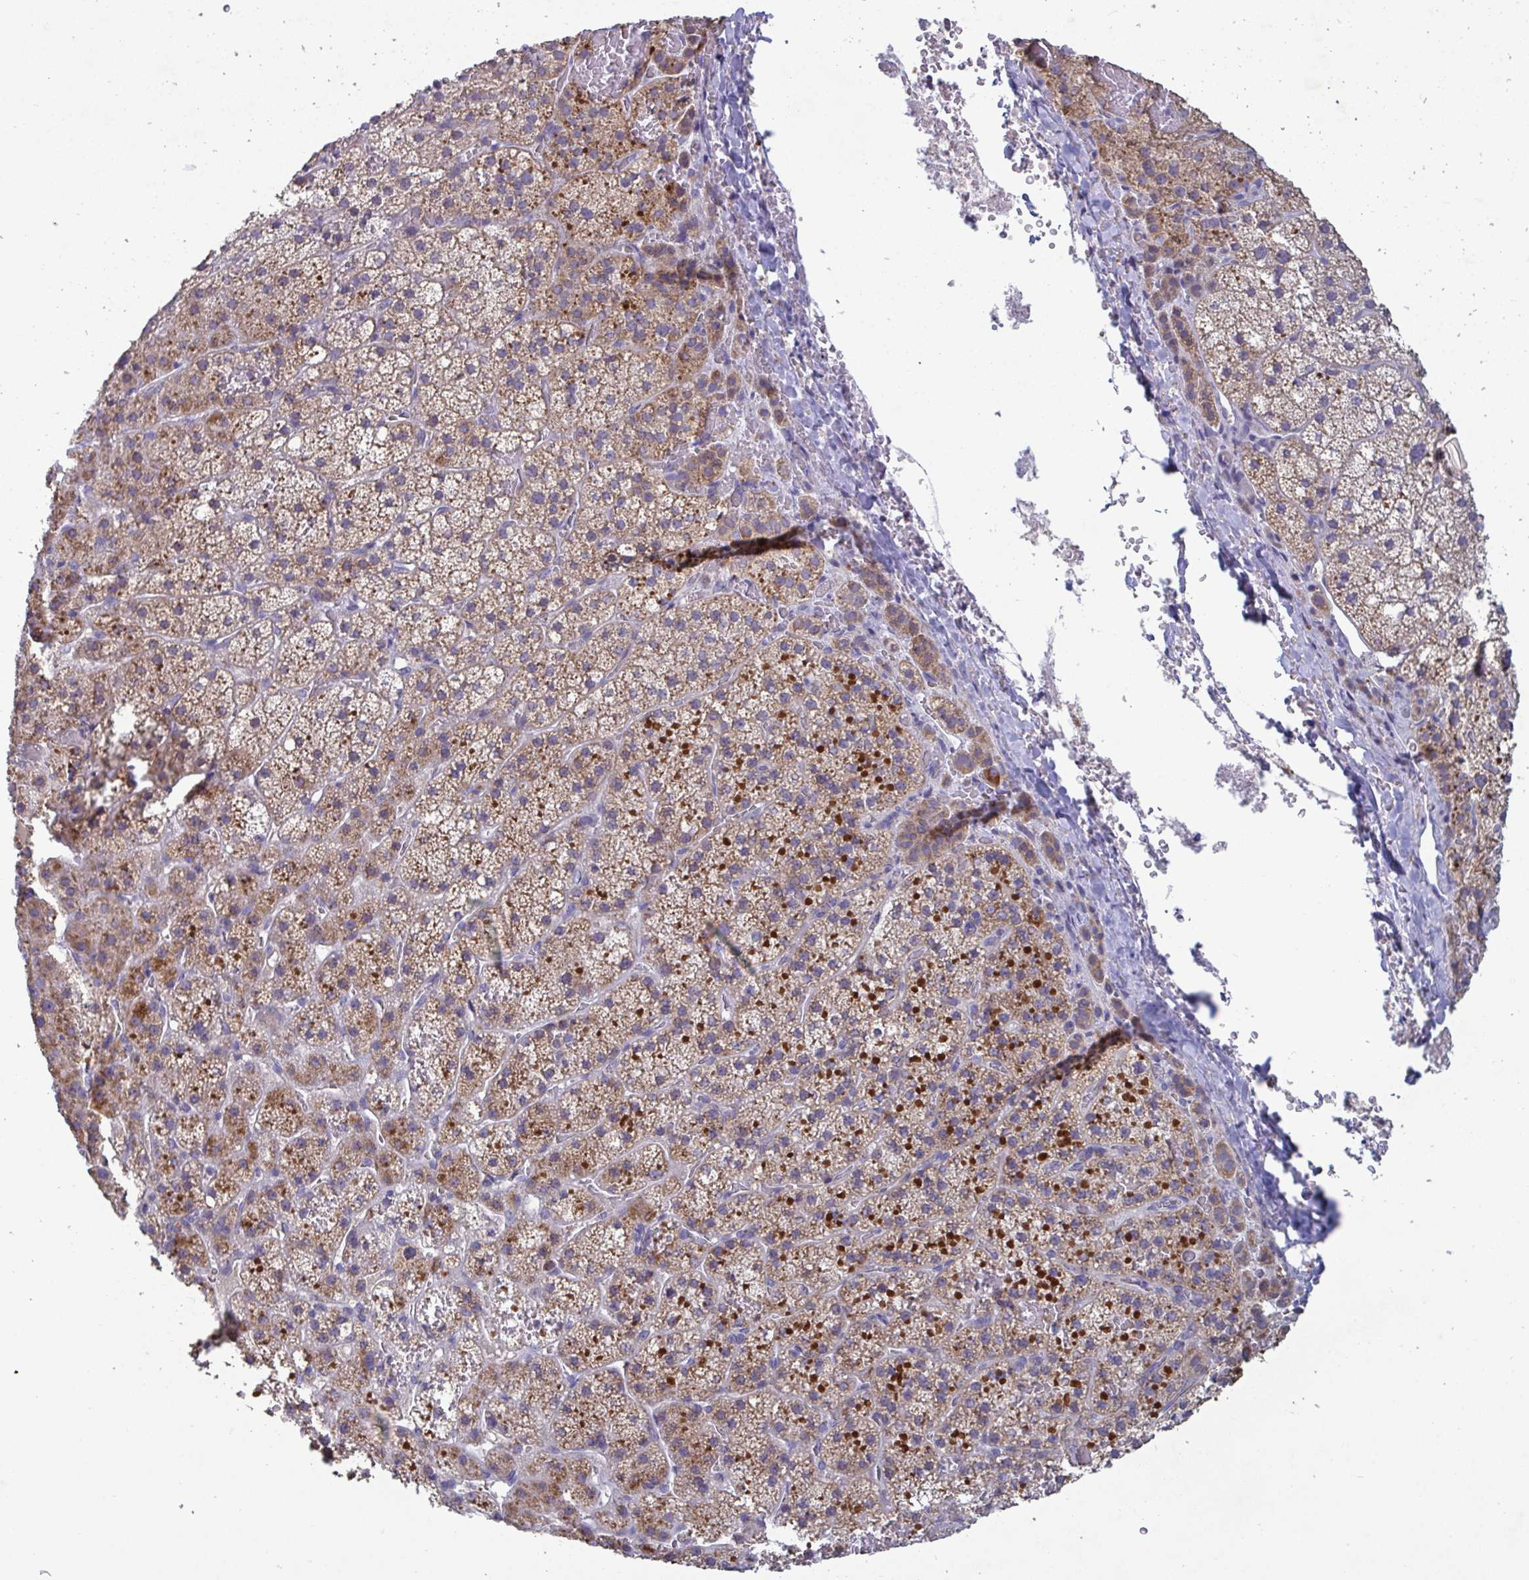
{"staining": {"intensity": "moderate", "quantity": ">75%", "location": "cytoplasmic/membranous"}, "tissue": "adrenal gland", "cell_type": "Glandular cells", "image_type": "normal", "snomed": [{"axis": "morphology", "description": "Normal tissue, NOS"}, {"axis": "topography", "description": "Adrenal gland"}], "caption": "Immunohistochemistry photomicrograph of normal human adrenal gland stained for a protein (brown), which displays medium levels of moderate cytoplasmic/membranous positivity in about >75% of glandular cells.", "gene": "GALNT13", "patient": {"sex": "male", "age": 53}}